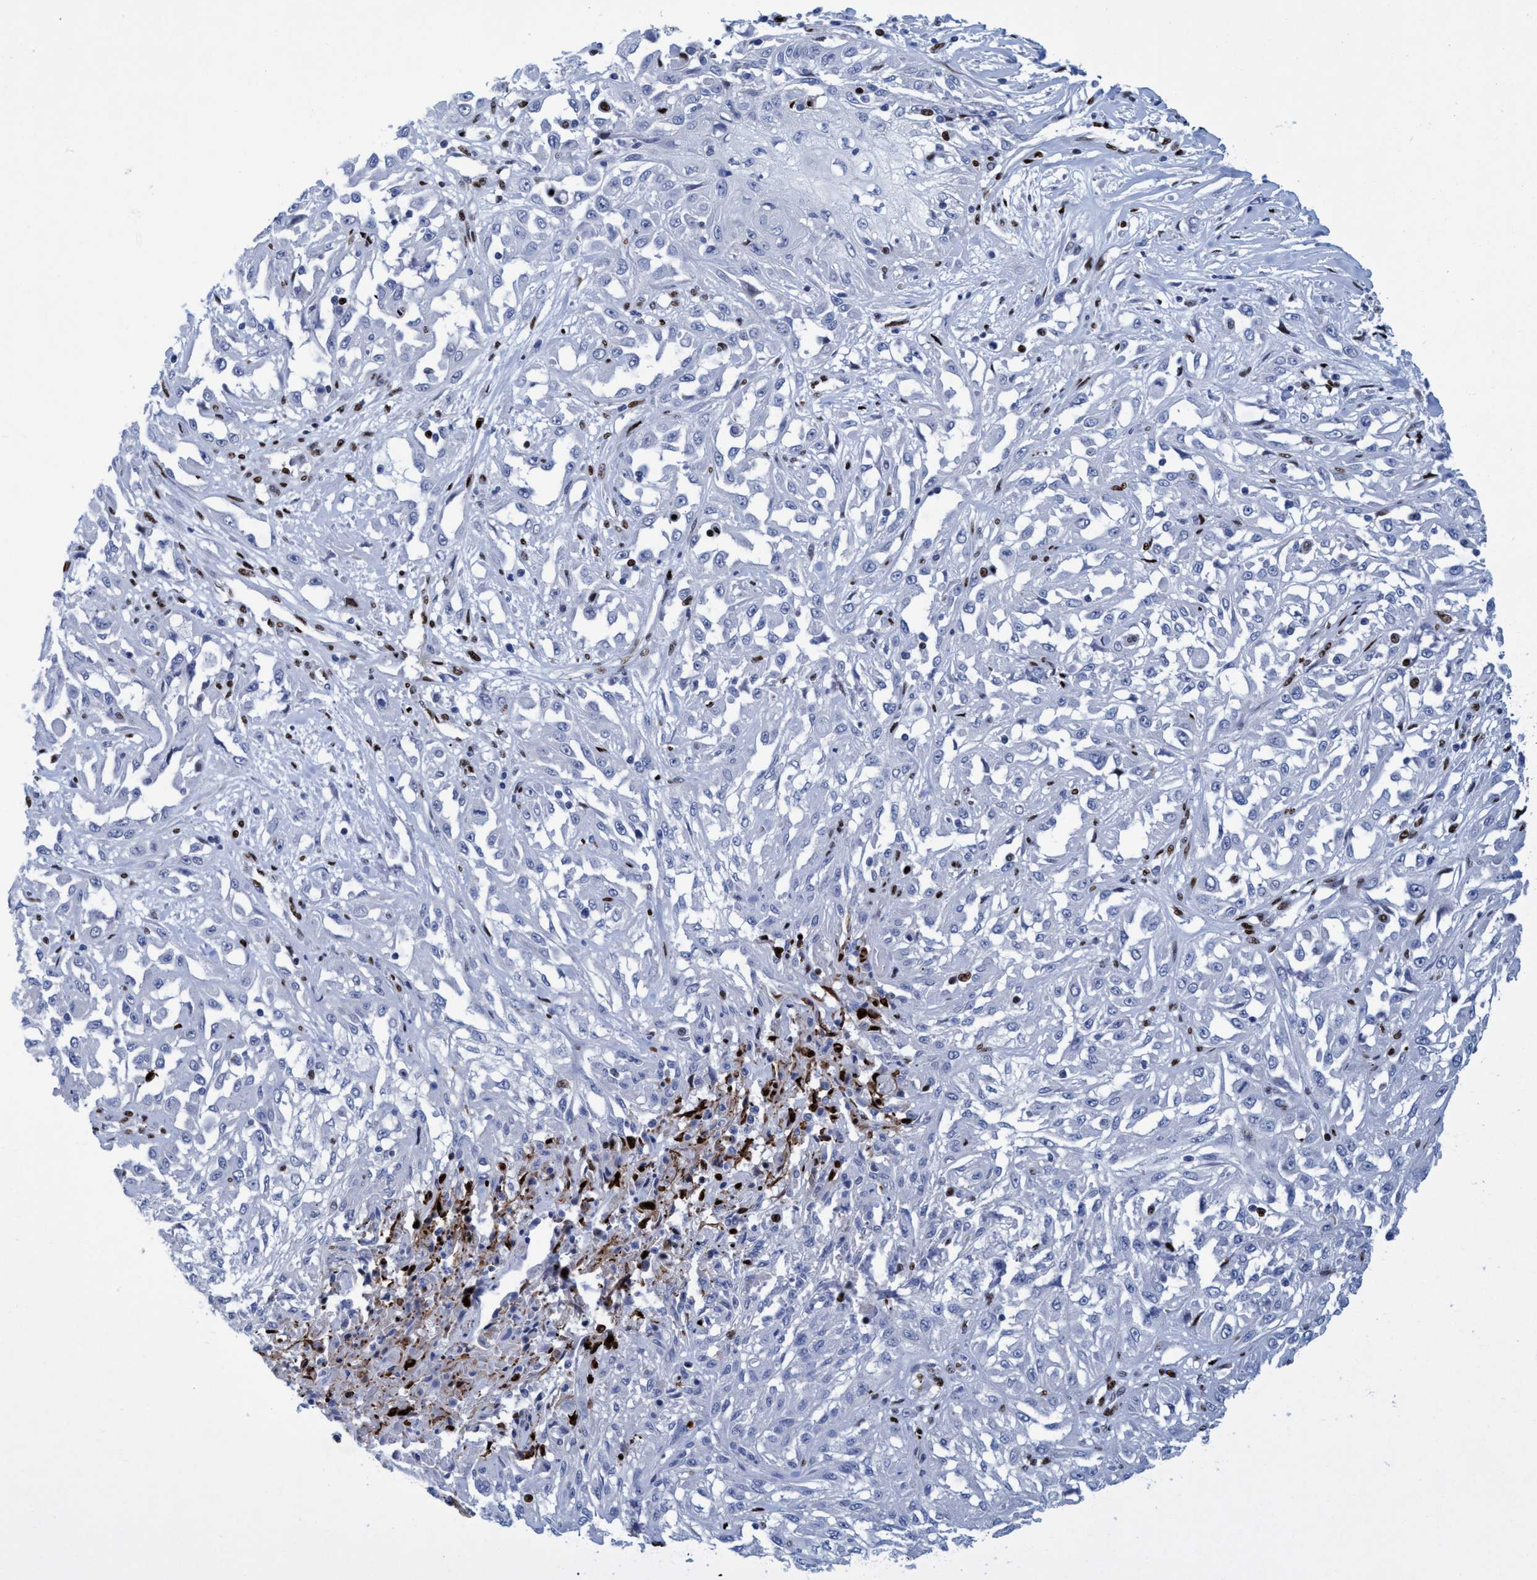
{"staining": {"intensity": "negative", "quantity": "none", "location": "none"}, "tissue": "skin cancer", "cell_type": "Tumor cells", "image_type": "cancer", "snomed": [{"axis": "morphology", "description": "Squamous cell carcinoma, NOS"}, {"axis": "morphology", "description": "Squamous cell carcinoma, metastatic, NOS"}, {"axis": "topography", "description": "Skin"}, {"axis": "topography", "description": "Lymph node"}], "caption": "This is a photomicrograph of immunohistochemistry staining of skin squamous cell carcinoma, which shows no positivity in tumor cells. (DAB (3,3'-diaminobenzidine) IHC with hematoxylin counter stain).", "gene": "R3HCC1", "patient": {"sex": "male", "age": 75}}